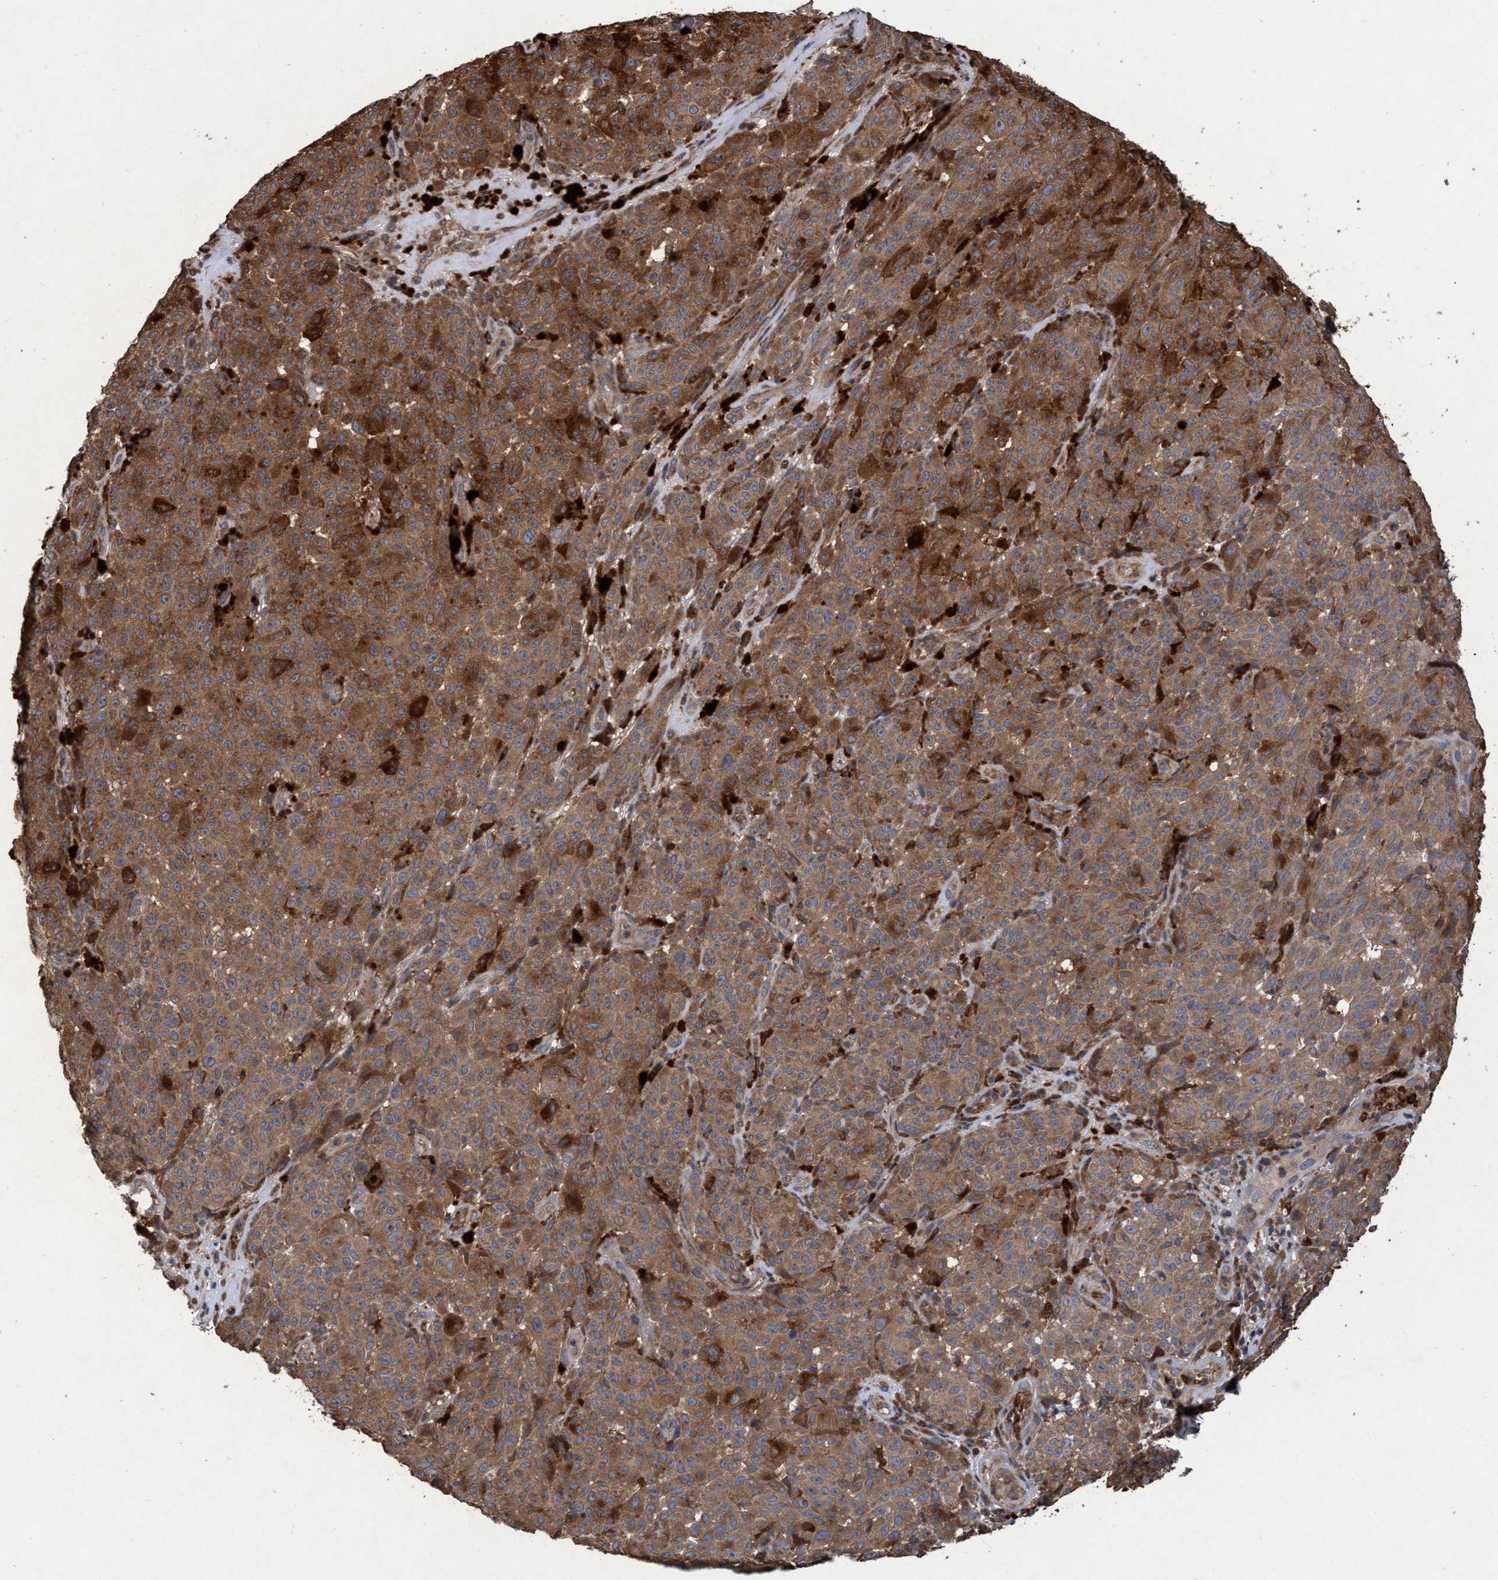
{"staining": {"intensity": "moderate", "quantity": ">75%", "location": "cytoplasmic/membranous"}, "tissue": "melanoma", "cell_type": "Tumor cells", "image_type": "cancer", "snomed": [{"axis": "morphology", "description": "Malignant melanoma, NOS"}, {"axis": "topography", "description": "Skin"}], "caption": "The immunohistochemical stain highlights moderate cytoplasmic/membranous expression in tumor cells of malignant melanoma tissue.", "gene": "CHMP6", "patient": {"sex": "female", "age": 82}}